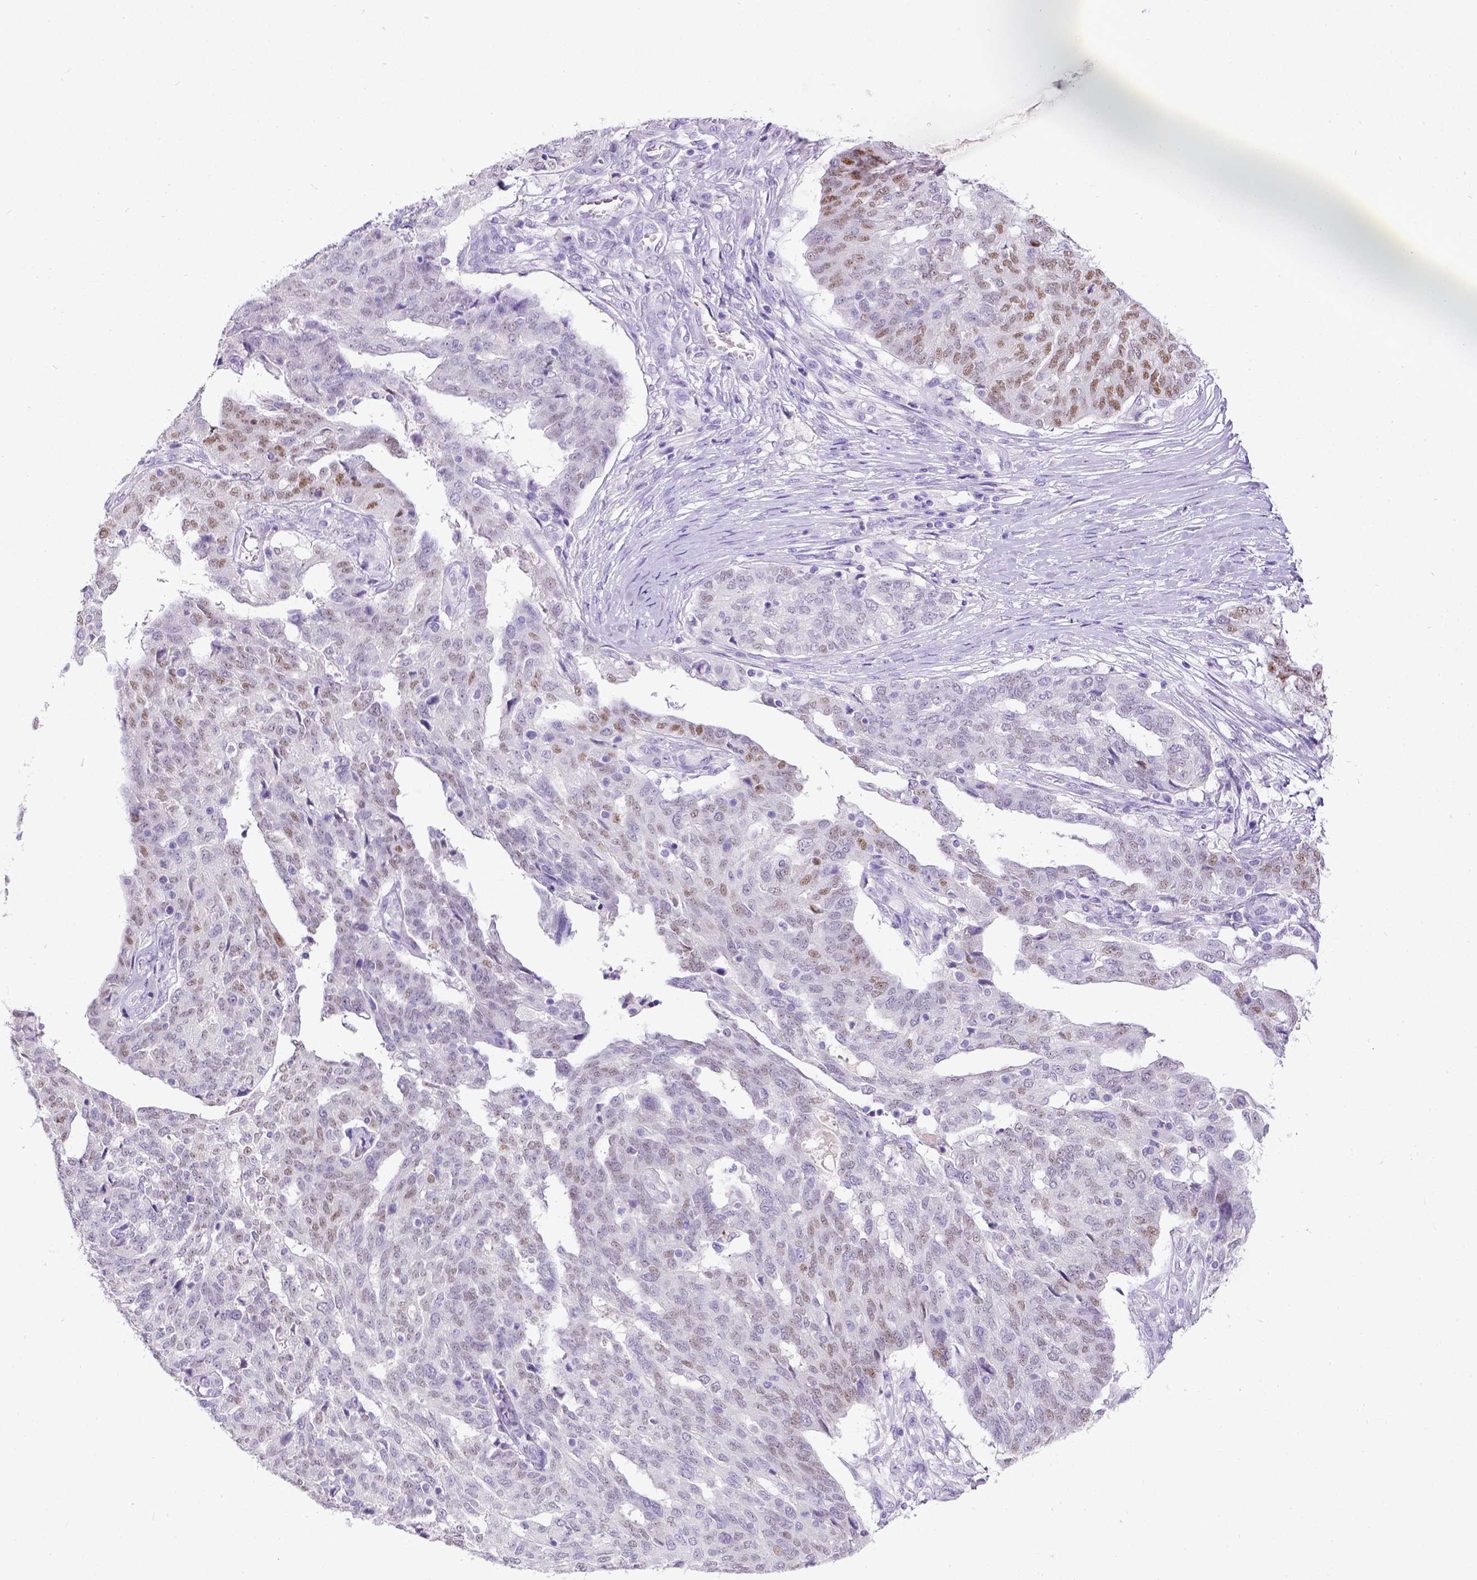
{"staining": {"intensity": "weak", "quantity": "25%-75%", "location": "nuclear"}, "tissue": "ovarian cancer", "cell_type": "Tumor cells", "image_type": "cancer", "snomed": [{"axis": "morphology", "description": "Cystadenocarcinoma, serous, NOS"}, {"axis": "topography", "description": "Ovary"}], "caption": "Serous cystadenocarcinoma (ovarian) stained for a protein (brown) exhibits weak nuclear positive expression in about 25%-75% of tumor cells.", "gene": "ESR1", "patient": {"sex": "female", "age": 67}}